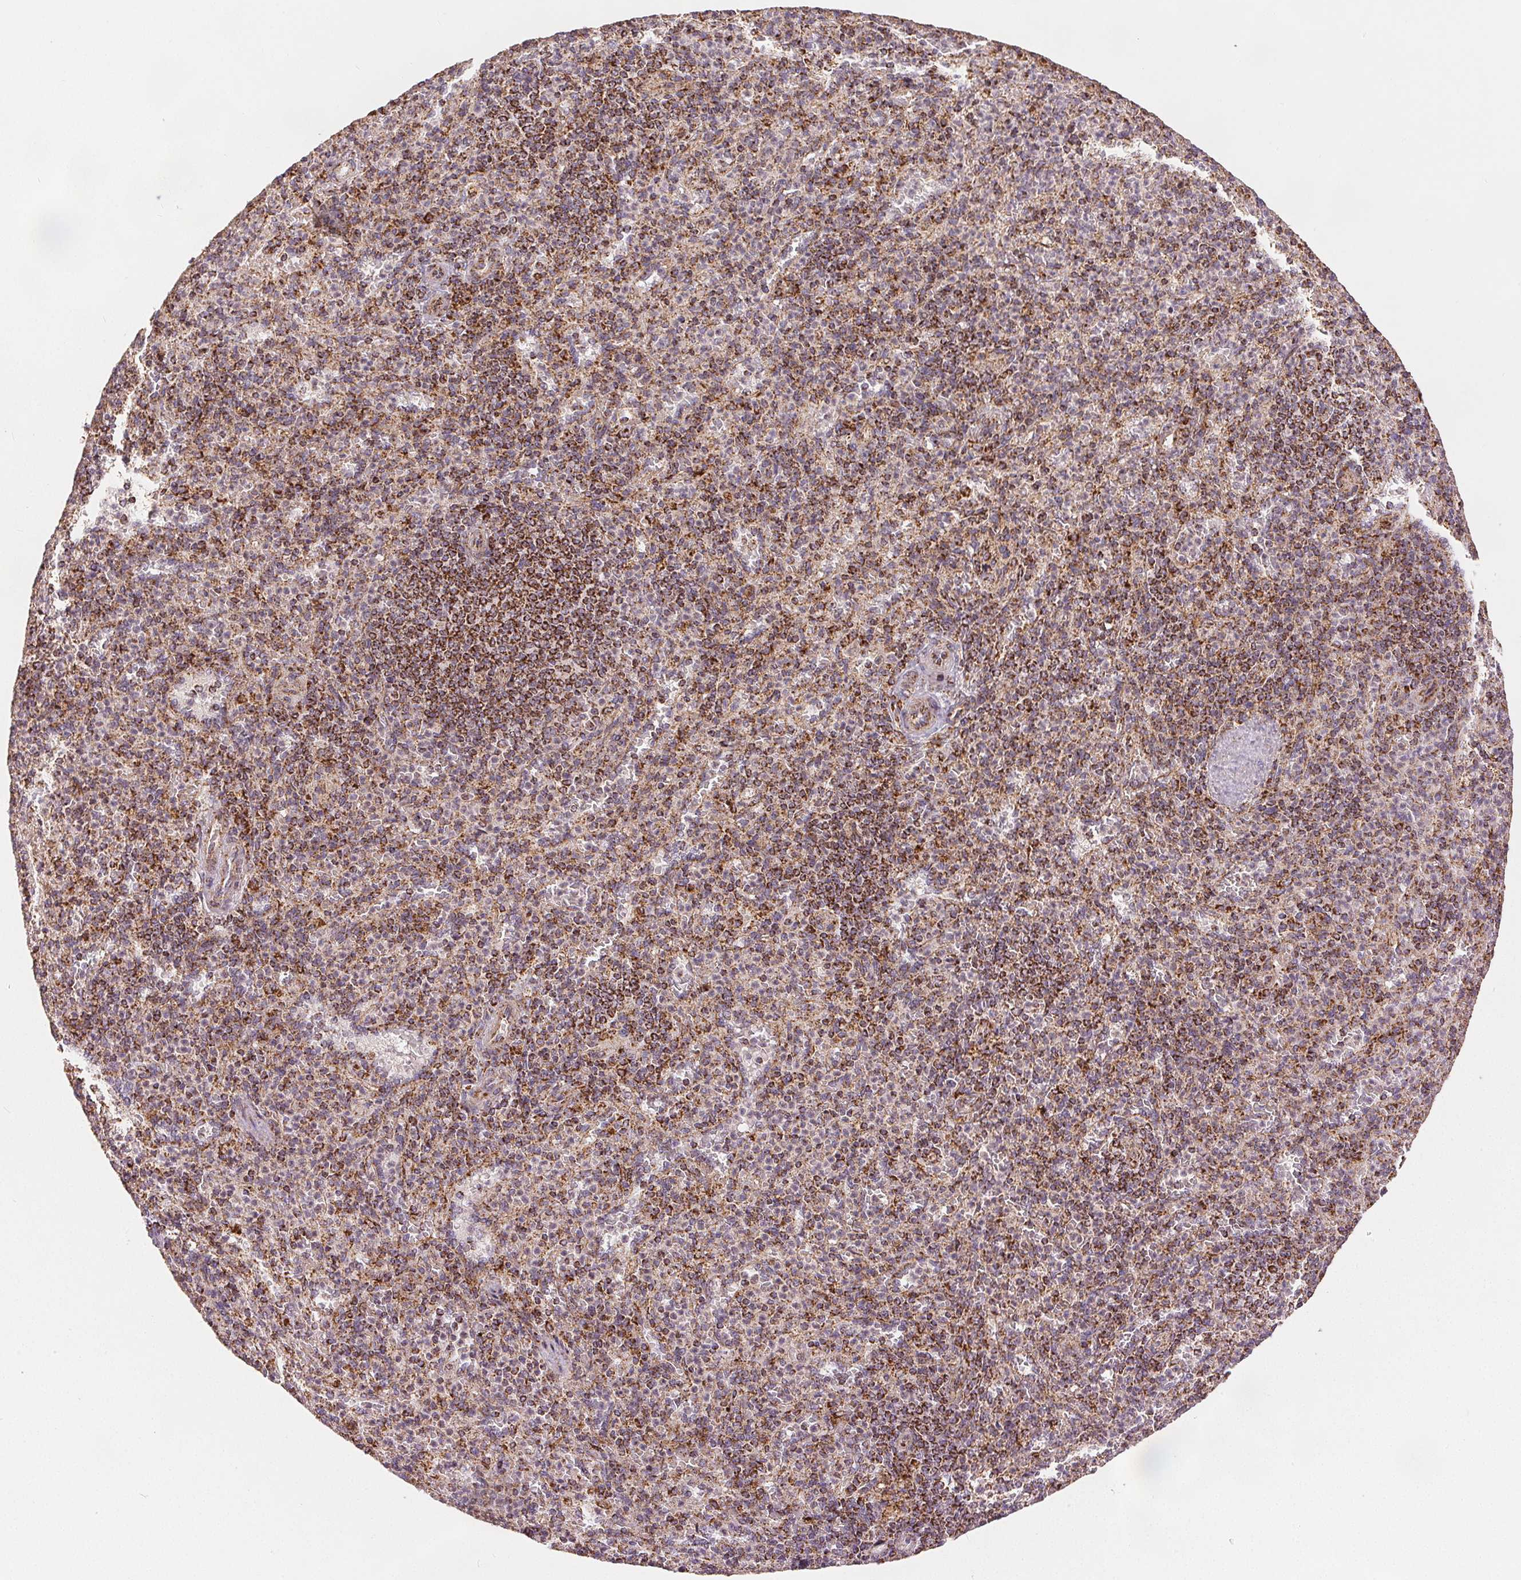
{"staining": {"intensity": "strong", "quantity": "25%-75%", "location": "cytoplasmic/membranous"}, "tissue": "spleen", "cell_type": "Cells in red pulp", "image_type": "normal", "snomed": [{"axis": "morphology", "description": "Normal tissue, NOS"}, {"axis": "topography", "description": "Spleen"}], "caption": "Immunohistochemical staining of normal human spleen displays high levels of strong cytoplasmic/membranous positivity in approximately 25%-75% of cells in red pulp.", "gene": "SDHB", "patient": {"sex": "female", "age": 74}}